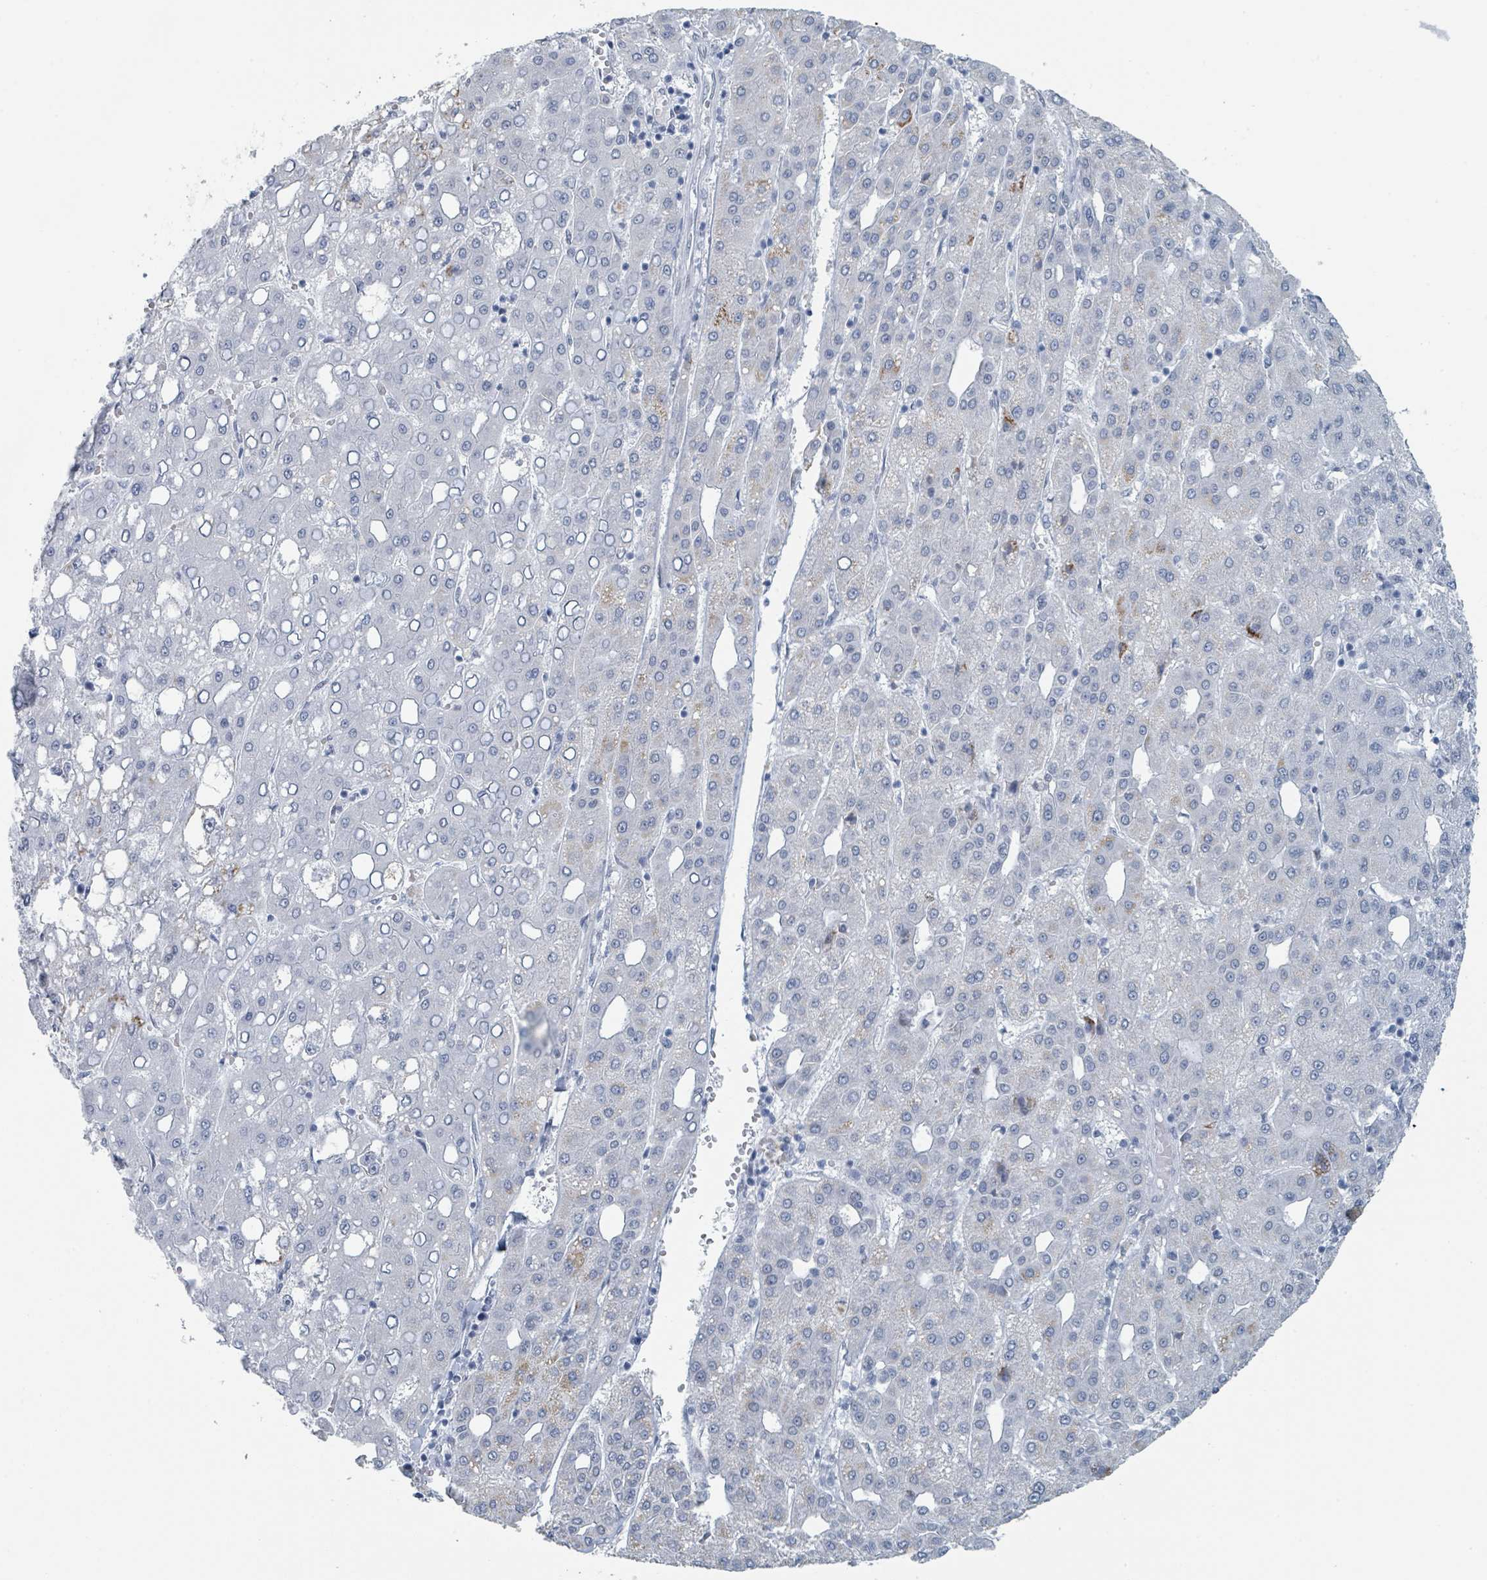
{"staining": {"intensity": "negative", "quantity": "none", "location": "none"}, "tissue": "liver cancer", "cell_type": "Tumor cells", "image_type": "cancer", "snomed": [{"axis": "morphology", "description": "Carcinoma, Hepatocellular, NOS"}, {"axis": "topography", "description": "Liver"}], "caption": "Liver cancer (hepatocellular carcinoma) was stained to show a protein in brown. There is no significant positivity in tumor cells.", "gene": "EHMT2", "patient": {"sex": "male", "age": 65}}